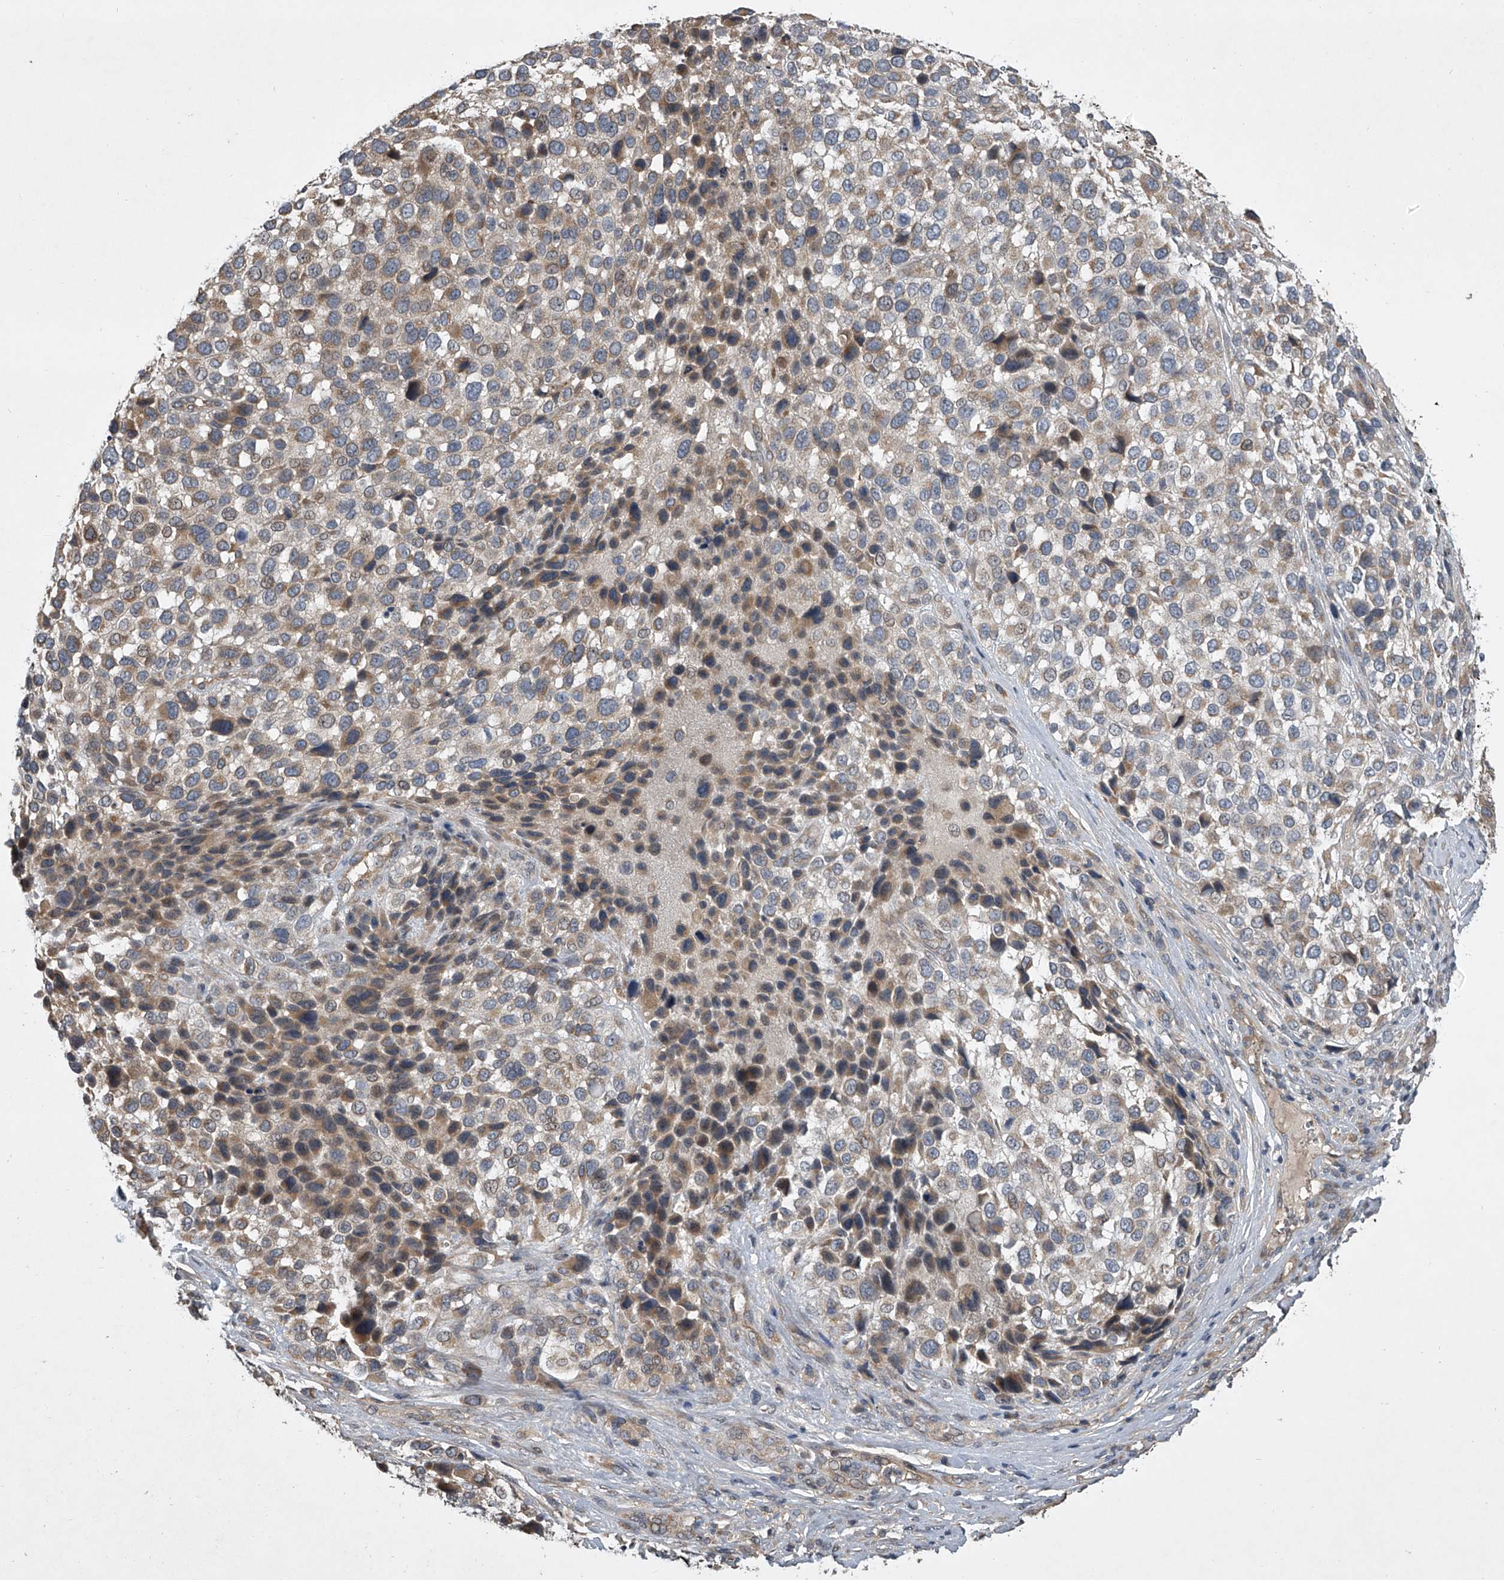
{"staining": {"intensity": "moderate", "quantity": "25%-75%", "location": "cytoplasmic/membranous"}, "tissue": "melanoma", "cell_type": "Tumor cells", "image_type": "cancer", "snomed": [{"axis": "morphology", "description": "Malignant melanoma, NOS"}, {"axis": "topography", "description": "Skin of trunk"}], "caption": "Melanoma tissue displays moderate cytoplasmic/membranous expression in approximately 25%-75% of tumor cells, visualized by immunohistochemistry.", "gene": "NFS1", "patient": {"sex": "male", "age": 71}}